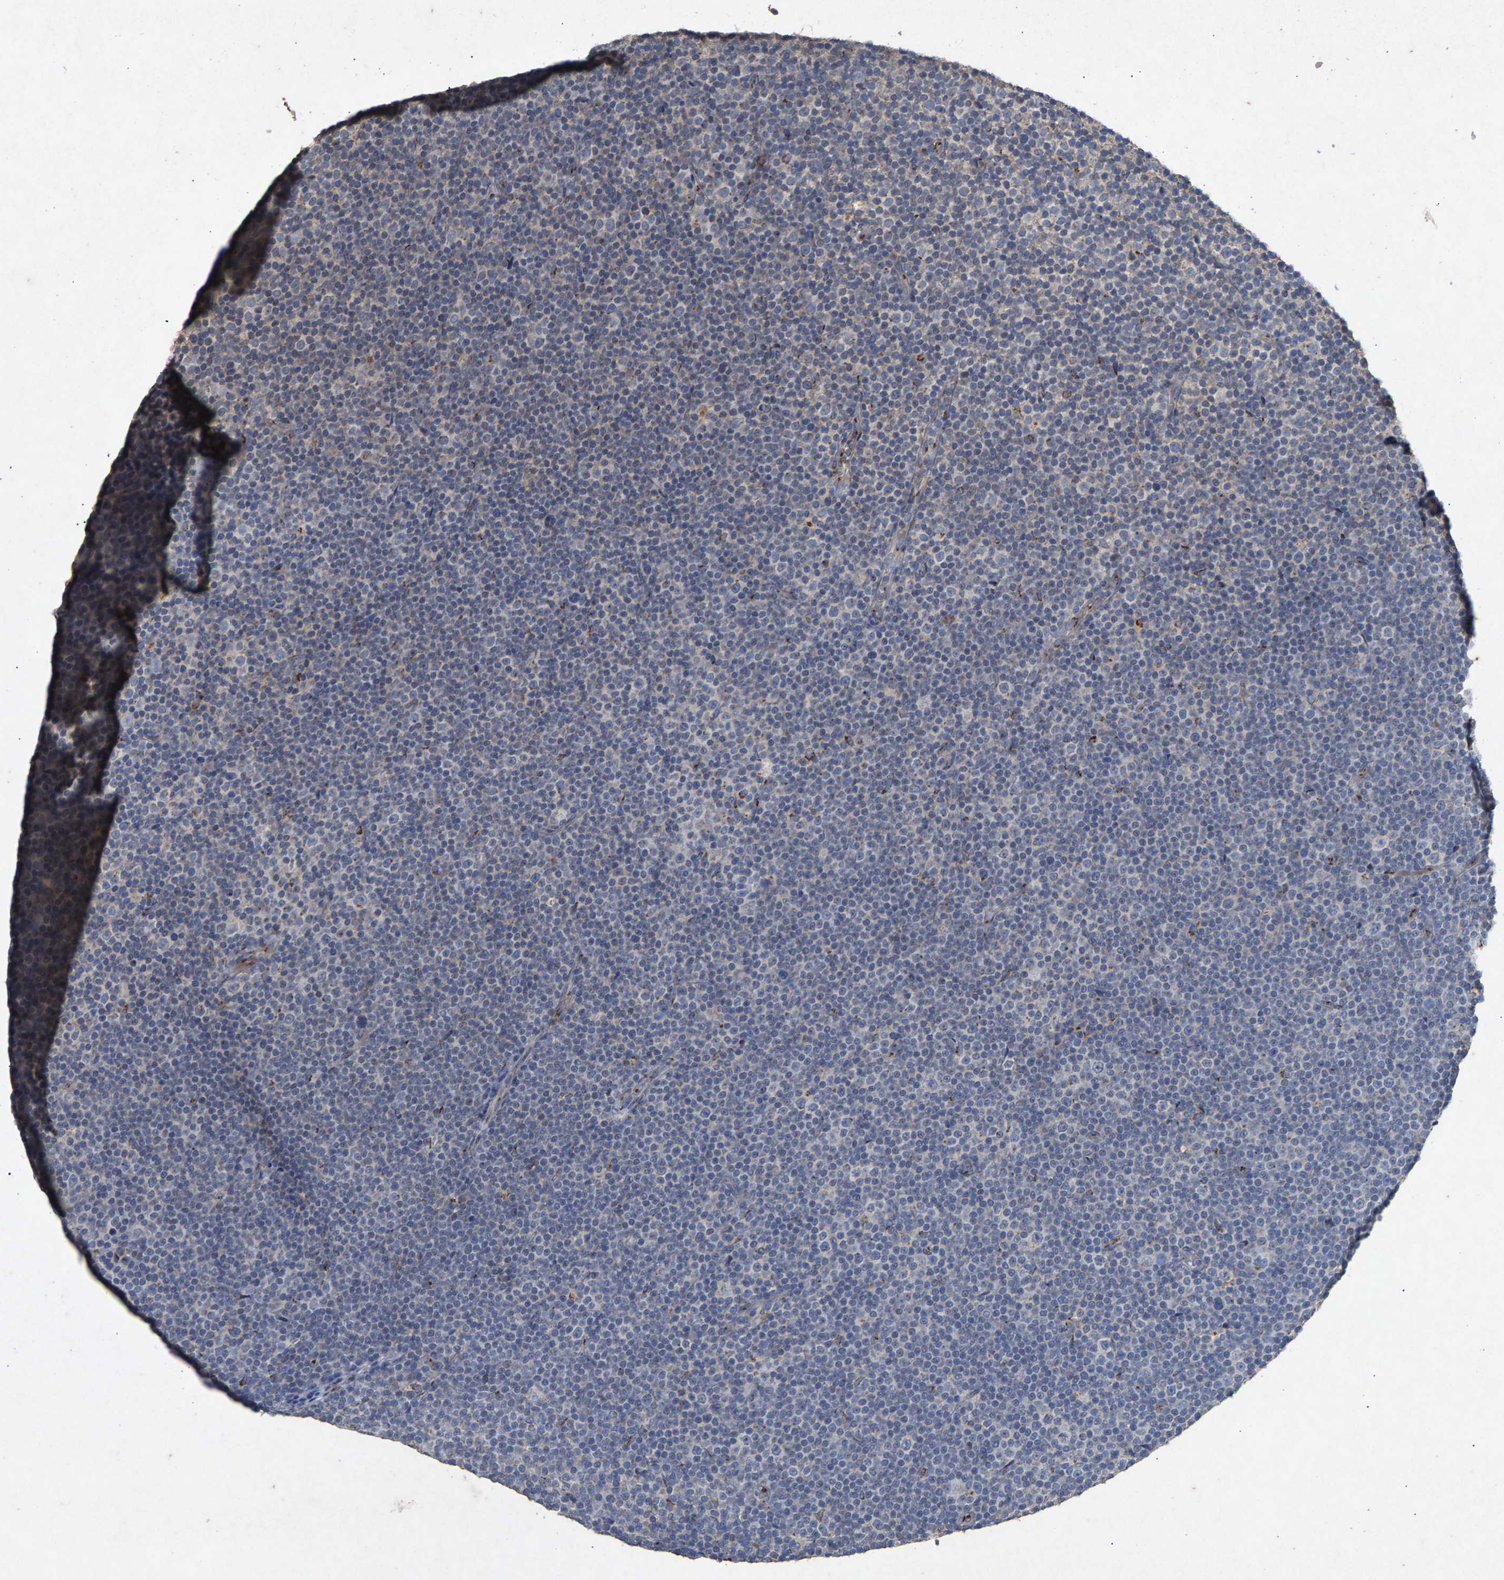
{"staining": {"intensity": "negative", "quantity": "none", "location": "none"}, "tissue": "lymphoma", "cell_type": "Tumor cells", "image_type": "cancer", "snomed": [{"axis": "morphology", "description": "Malignant lymphoma, non-Hodgkin's type, Low grade"}, {"axis": "topography", "description": "Lymph node"}], "caption": "The IHC micrograph has no significant positivity in tumor cells of lymphoma tissue.", "gene": "MAN2A1", "patient": {"sex": "female", "age": 67}}